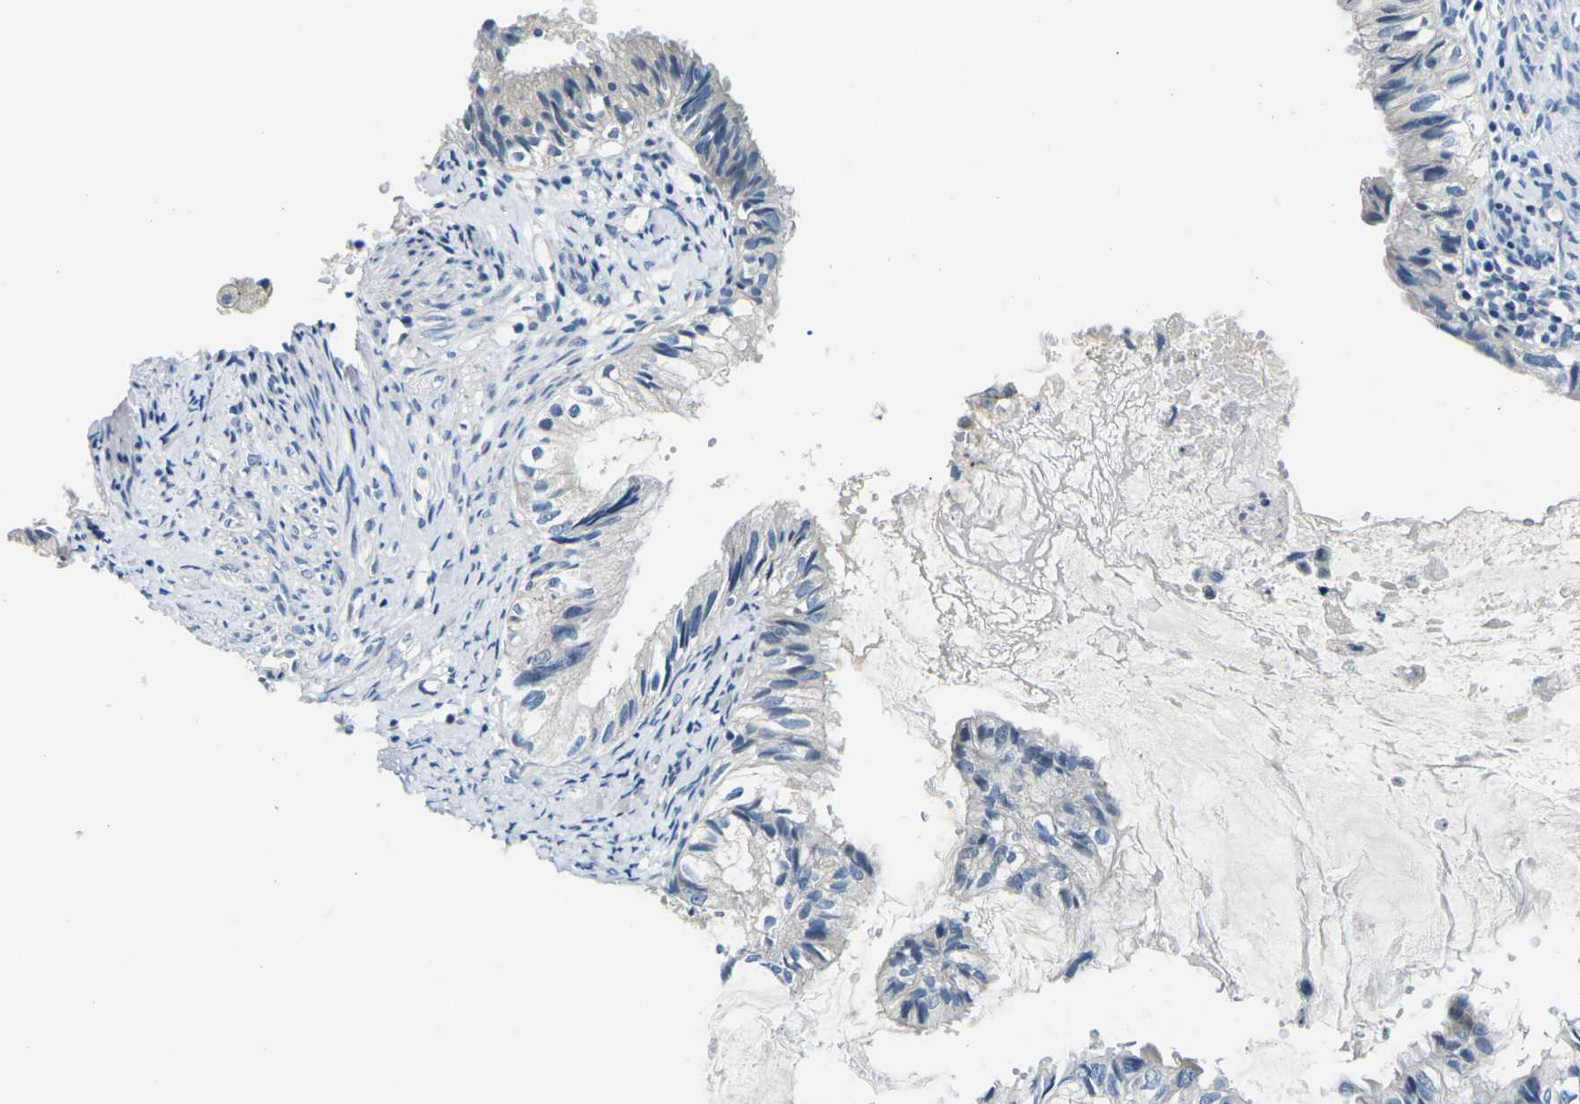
{"staining": {"intensity": "negative", "quantity": "none", "location": "none"}, "tissue": "cervical cancer", "cell_type": "Tumor cells", "image_type": "cancer", "snomed": [{"axis": "morphology", "description": "Normal tissue, NOS"}, {"axis": "morphology", "description": "Adenocarcinoma, NOS"}, {"axis": "topography", "description": "Cervix"}, {"axis": "topography", "description": "Endometrium"}], "caption": "Immunohistochemical staining of cervical adenocarcinoma exhibits no significant expression in tumor cells.", "gene": "SHISAL2B", "patient": {"sex": "female", "age": 86}}